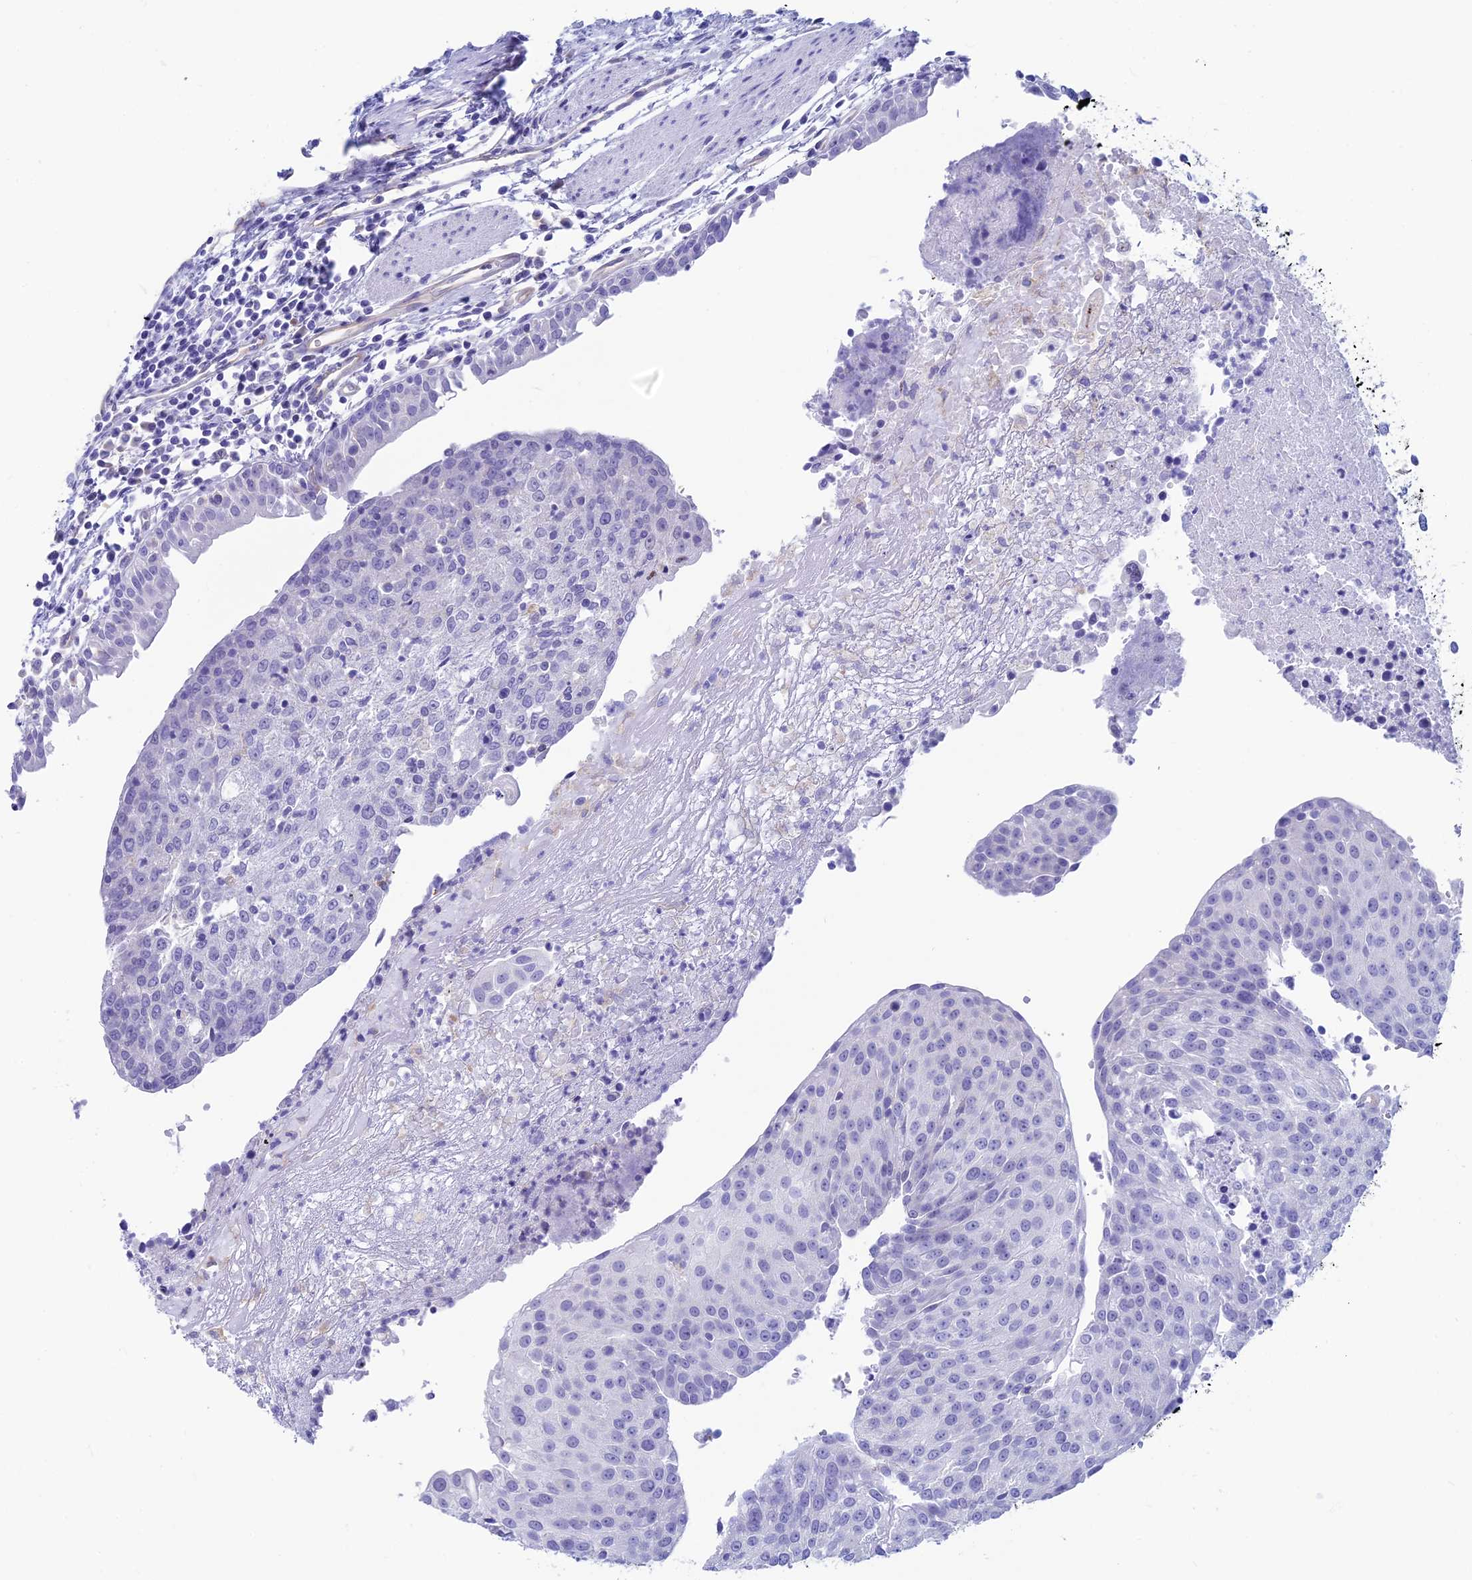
{"staining": {"intensity": "negative", "quantity": "none", "location": "none"}, "tissue": "urothelial cancer", "cell_type": "Tumor cells", "image_type": "cancer", "snomed": [{"axis": "morphology", "description": "Urothelial carcinoma, High grade"}, {"axis": "topography", "description": "Urinary bladder"}], "caption": "Tumor cells are negative for brown protein staining in urothelial carcinoma (high-grade). Brightfield microscopy of immunohistochemistry stained with DAB (brown) and hematoxylin (blue), captured at high magnification.", "gene": "GNGT2", "patient": {"sex": "female", "age": 85}}